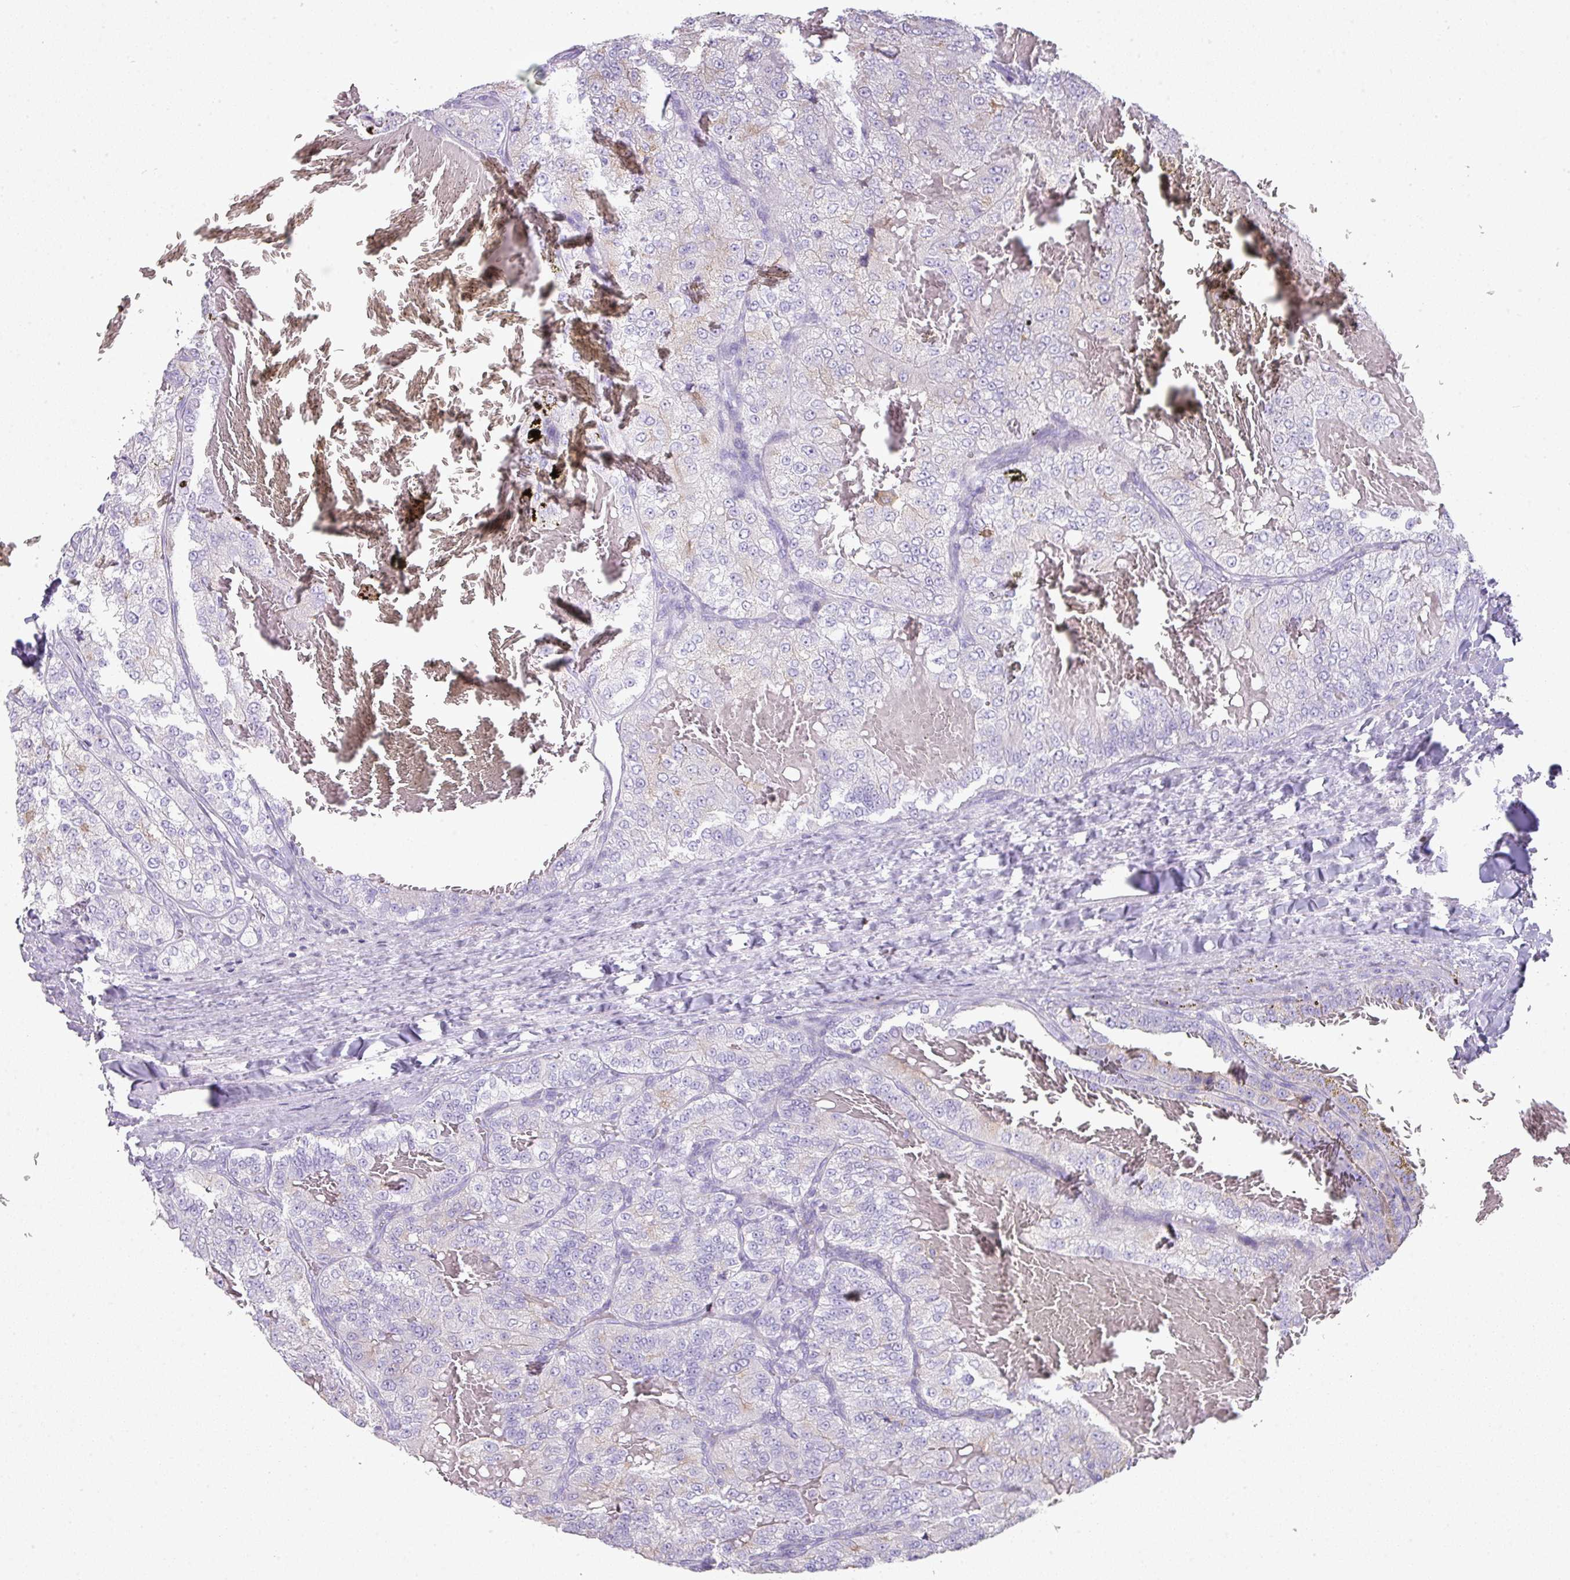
{"staining": {"intensity": "weak", "quantity": "<25%", "location": "cytoplasmic/membranous"}, "tissue": "renal cancer", "cell_type": "Tumor cells", "image_type": "cancer", "snomed": [{"axis": "morphology", "description": "Adenocarcinoma, NOS"}, {"axis": "topography", "description": "Kidney"}], "caption": "DAB immunohistochemical staining of adenocarcinoma (renal) exhibits no significant expression in tumor cells. The staining was performed using DAB to visualize the protein expression in brown, while the nuclei were stained in blue with hematoxylin (Magnification: 20x).", "gene": "GLI4", "patient": {"sex": "female", "age": 63}}